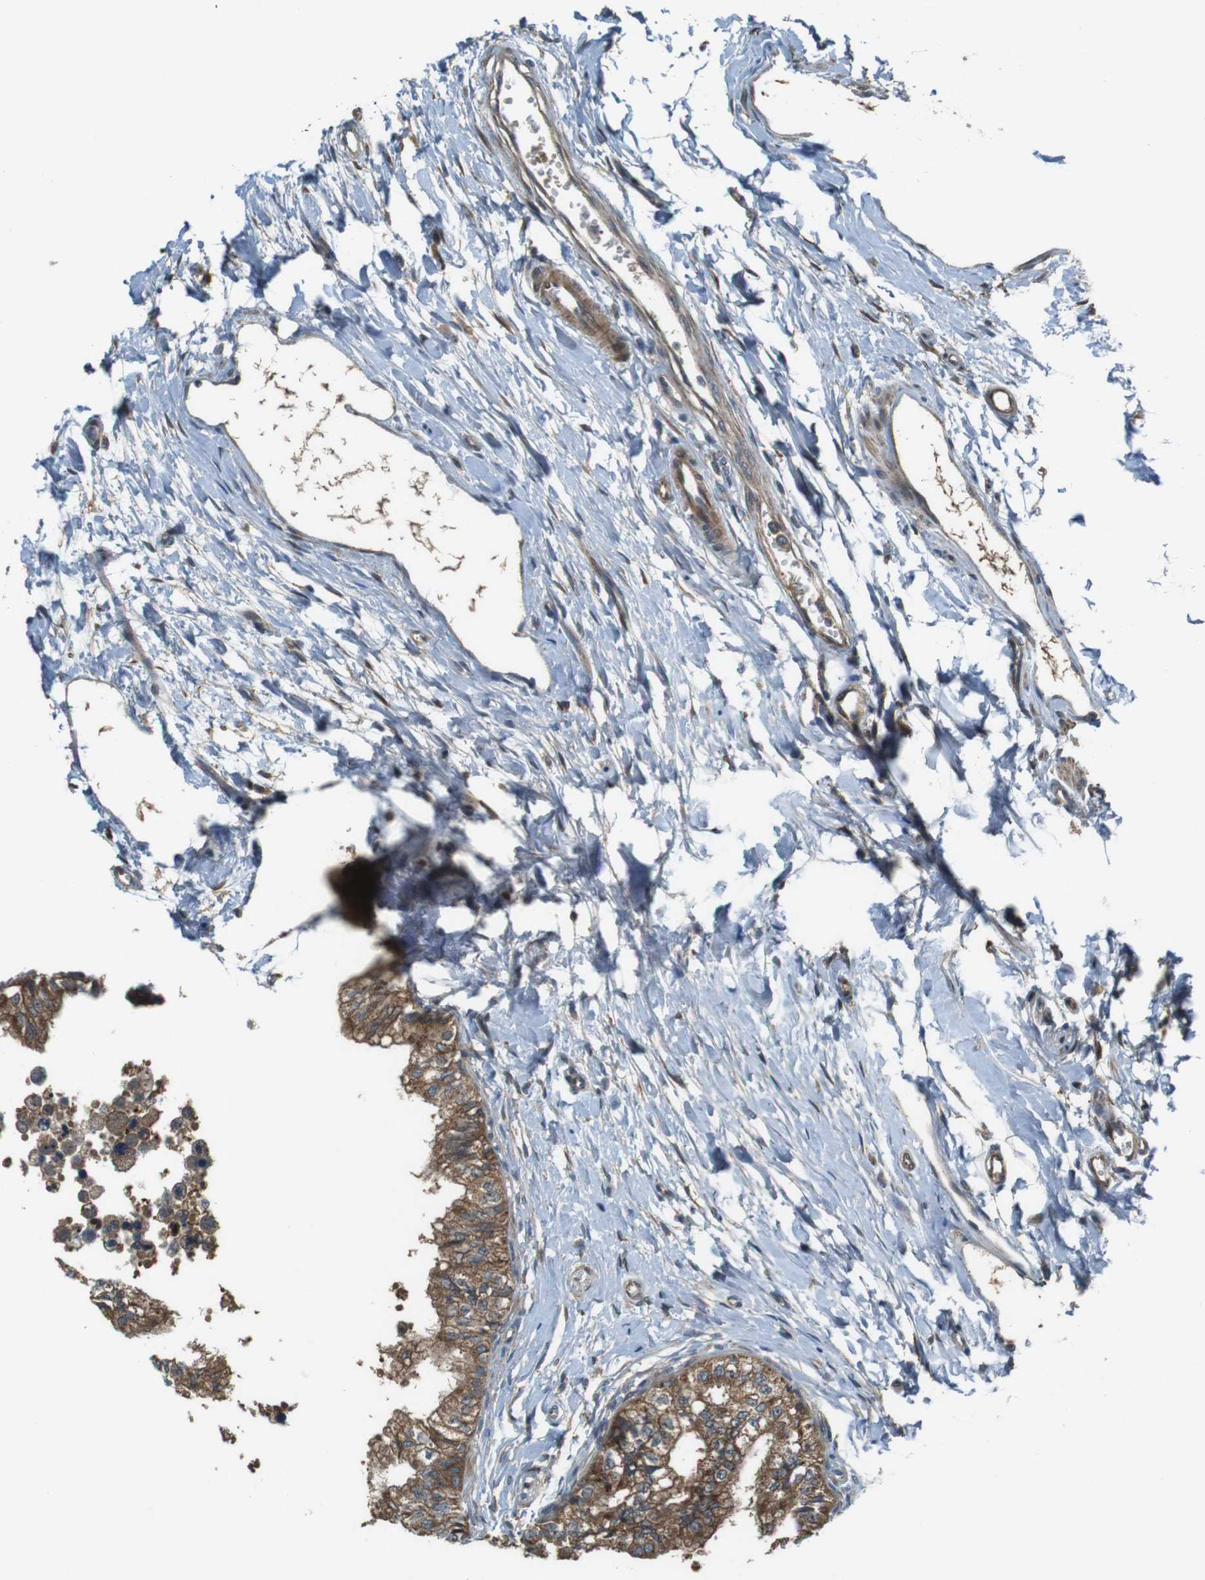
{"staining": {"intensity": "strong", "quantity": ">75%", "location": "cytoplasmic/membranous"}, "tissue": "epididymis", "cell_type": "Glandular cells", "image_type": "normal", "snomed": [{"axis": "morphology", "description": "Normal tissue, NOS"}, {"axis": "morphology", "description": "Adenocarcinoma, metastatic, NOS"}, {"axis": "topography", "description": "Testis"}, {"axis": "topography", "description": "Epididymis"}], "caption": "DAB immunohistochemical staining of benign epididymis displays strong cytoplasmic/membranous protein expression in approximately >75% of glandular cells. The staining is performed using DAB (3,3'-diaminobenzidine) brown chromogen to label protein expression. The nuclei are counter-stained blue using hematoxylin.", "gene": "IFFO2", "patient": {"sex": "male", "age": 26}}